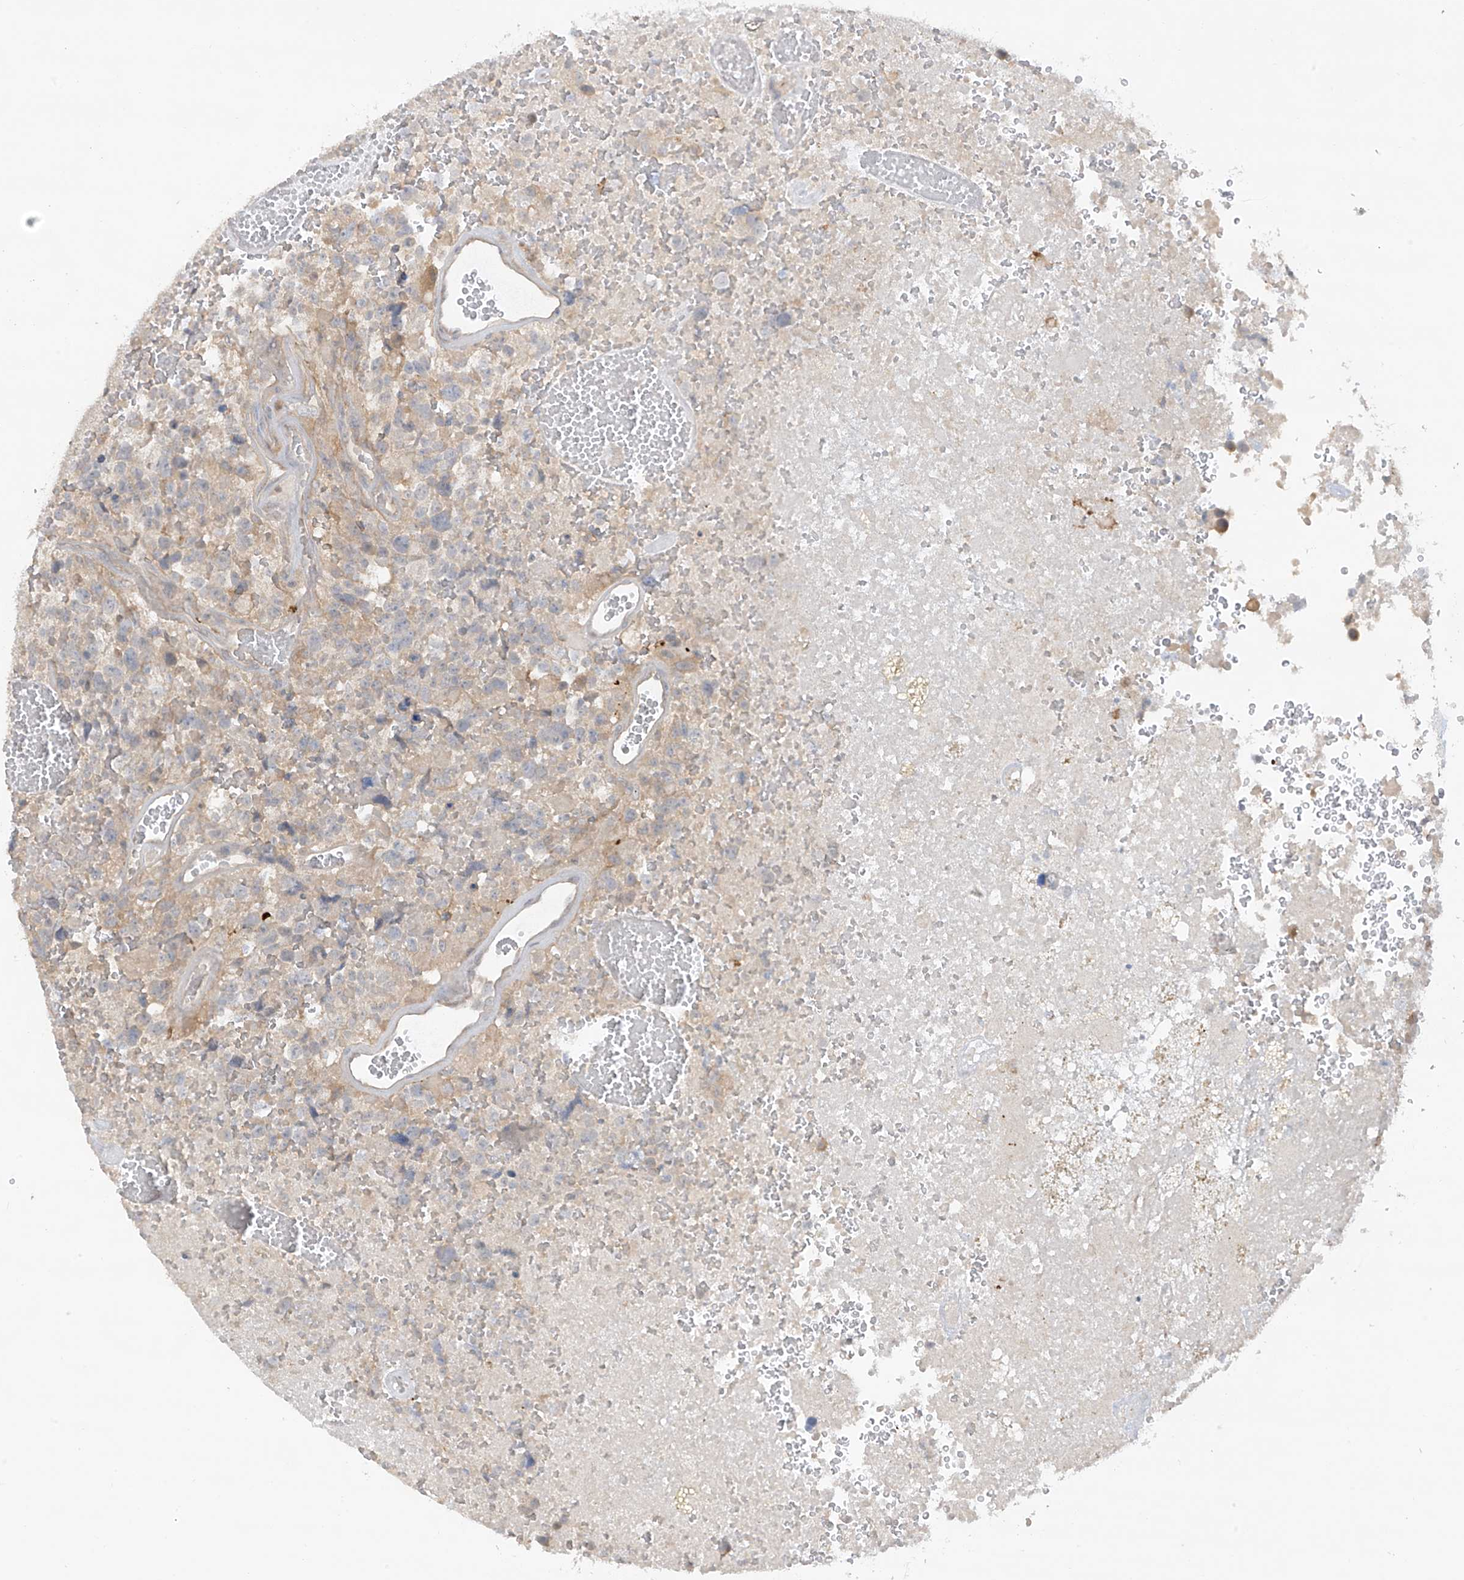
{"staining": {"intensity": "negative", "quantity": "none", "location": "none"}, "tissue": "glioma", "cell_type": "Tumor cells", "image_type": "cancer", "snomed": [{"axis": "morphology", "description": "Glioma, malignant, High grade"}, {"axis": "topography", "description": "Brain"}], "caption": "The micrograph reveals no staining of tumor cells in malignant glioma (high-grade). The staining was performed using DAB (3,3'-diaminobenzidine) to visualize the protein expression in brown, while the nuclei were stained in blue with hematoxylin (Magnification: 20x).", "gene": "ANGEL2", "patient": {"sex": "male", "age": 69}}